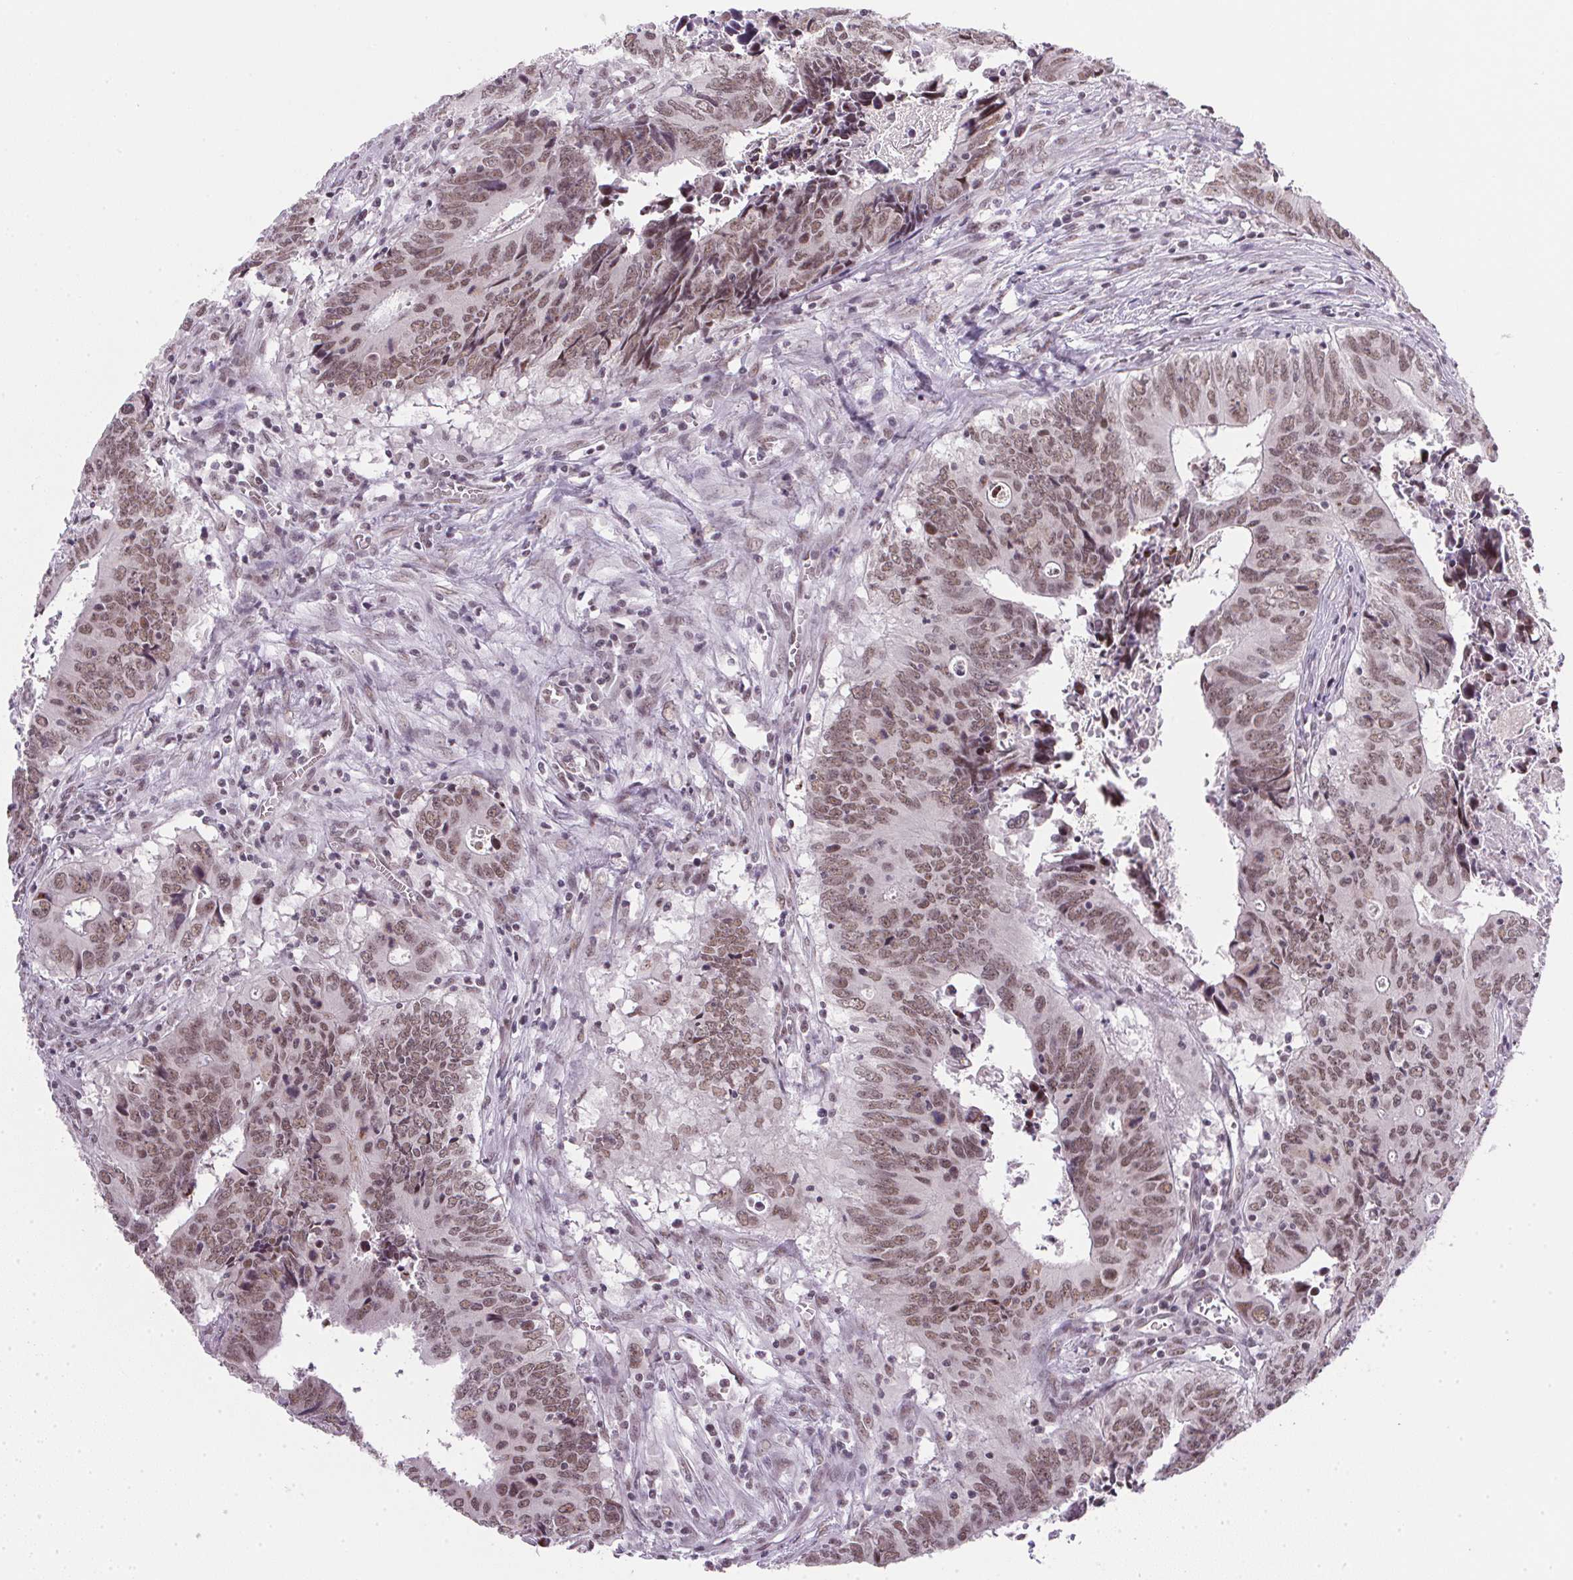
{"staining": {"intensity": "moderate", "quantity": ">75%", "location": "nuclear"}, "tissue": "colorectal cancer", "cell_type": "Tumor cells", "image_type": "cancer", "snomed": [{"axis": "morphology", "description": "Adenocarcinoma, NOS"}, {"axis": "topography", "description": "Colon"}], "caption": "This image demonstrates adenocarcinoma (colorectal) stained with IHC to label a protein in brown. The nuclear of tumor cells show moderate positivity for the protein. Nuclei are counter-stained blue.", "gene": "SRSF7", "patient": {"sex": "female", "age": 82}}